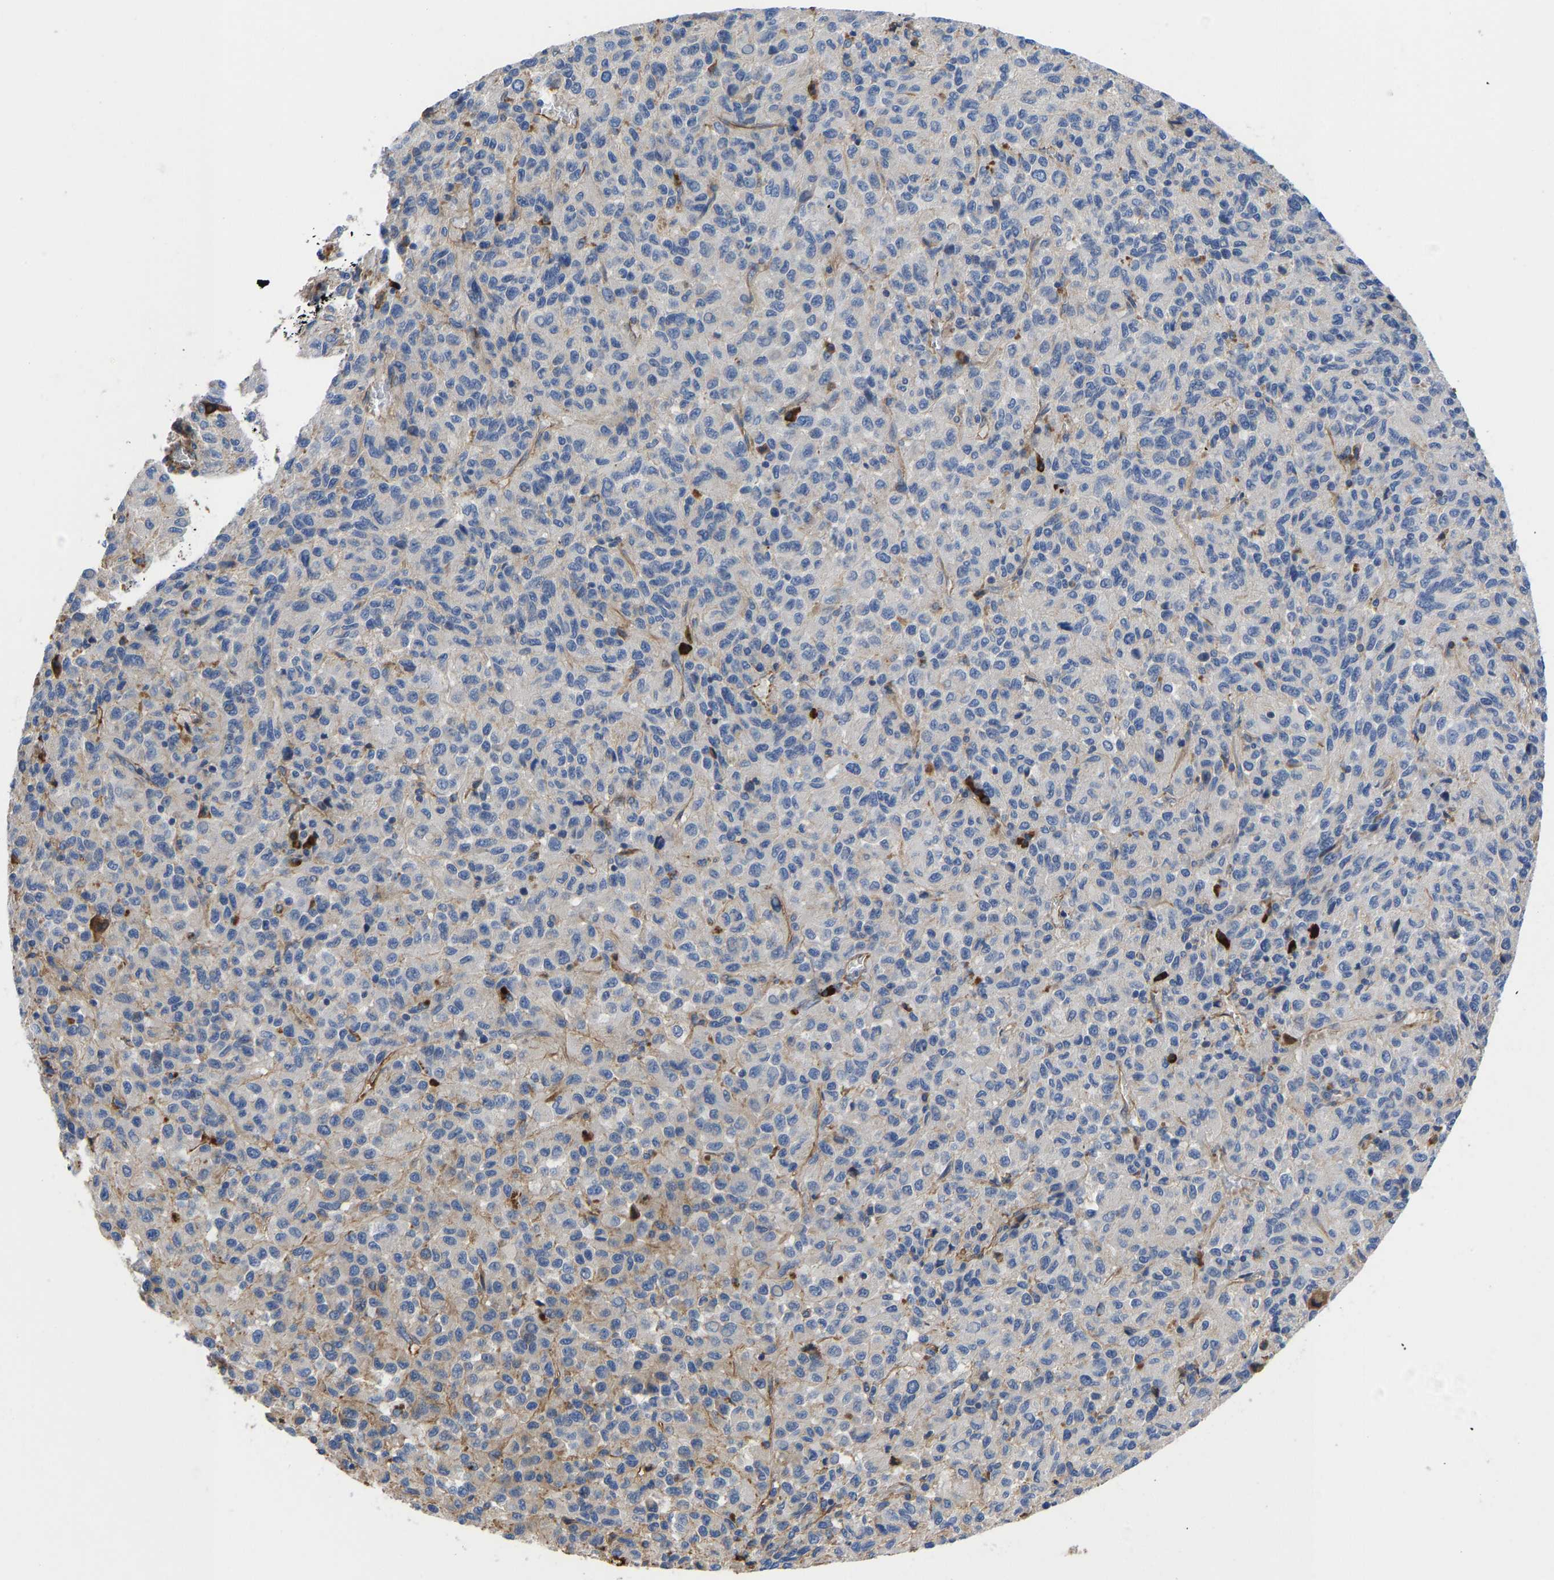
{"staining": {"intensity": "negative", "quantity": "none", "location": "none"}, "tissue": "melanoma", "cell_type": "Tumor cells", "image_type": "cancer", "snomed": [{"axis": "morphology", "description": "Malignant melanoma, Metastatic site"}, {"axis": "topography", "description": "Lung"}], "caption": "IHC micrograph of human melanoma stained for a protein (brown), which displays no positivity in tumor cells.", "gene": "HSPG2", "patient": {"sex": "male", "age": 64}}